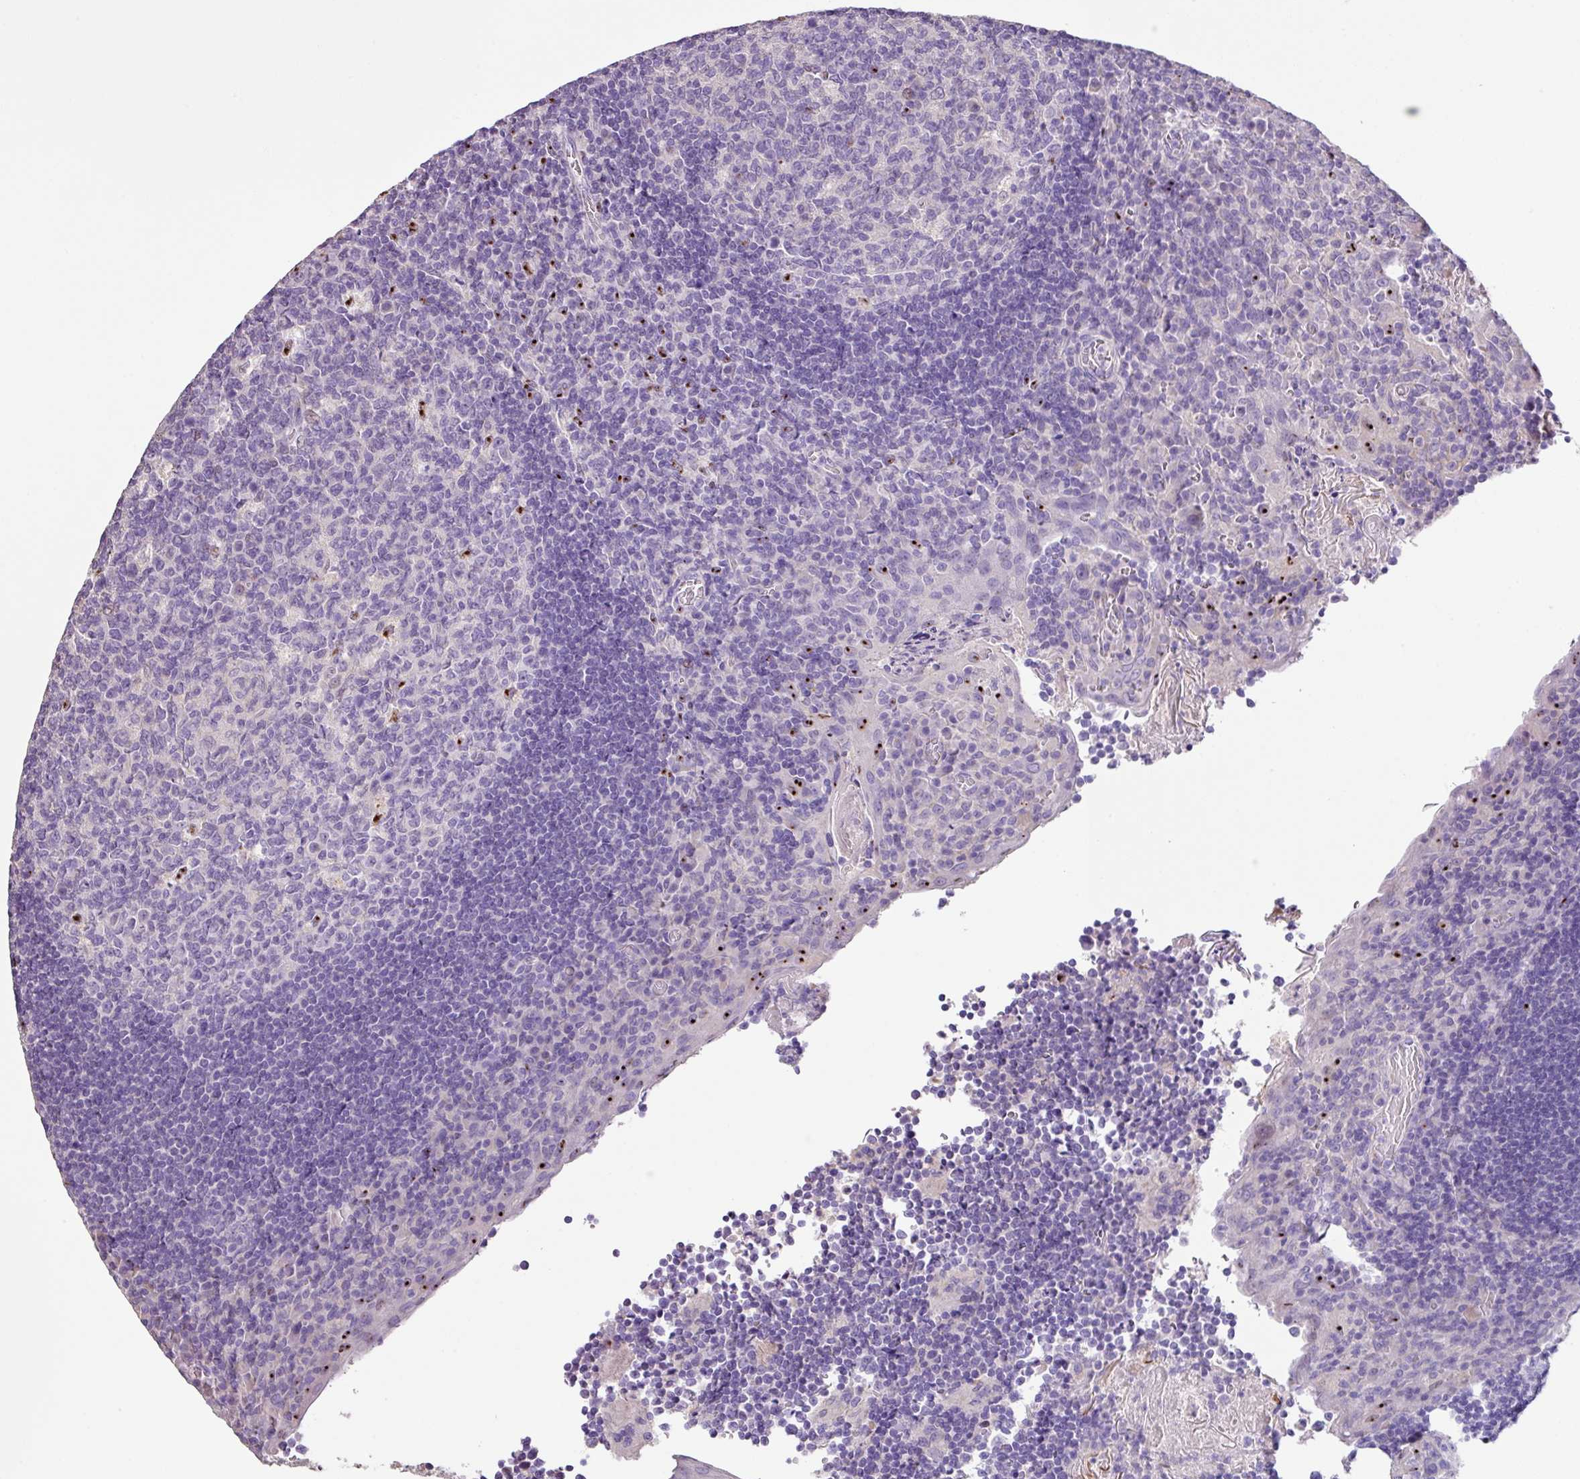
{"staining": {"intensity": "moderate", "quantity": "<25%", "location": "nuclear"}, "tissue": "tonsil", "cell_type": "Germinal center cells", "image_type": "normal", "snomed": [{"axis": "morphology", "description": "Normal tissue, NOS"}, {"axis": "topography", "description": "Tonsil"}], "caption": "High-power microscopy captured an IHC histopathology image of normal tonsil, revealing moderate nuclear staining in approximately <25% of germinal center cells. Nuclei are stained in blue.", "gene": "ZG16", "patient": {"sex": "male", "age": 17}}